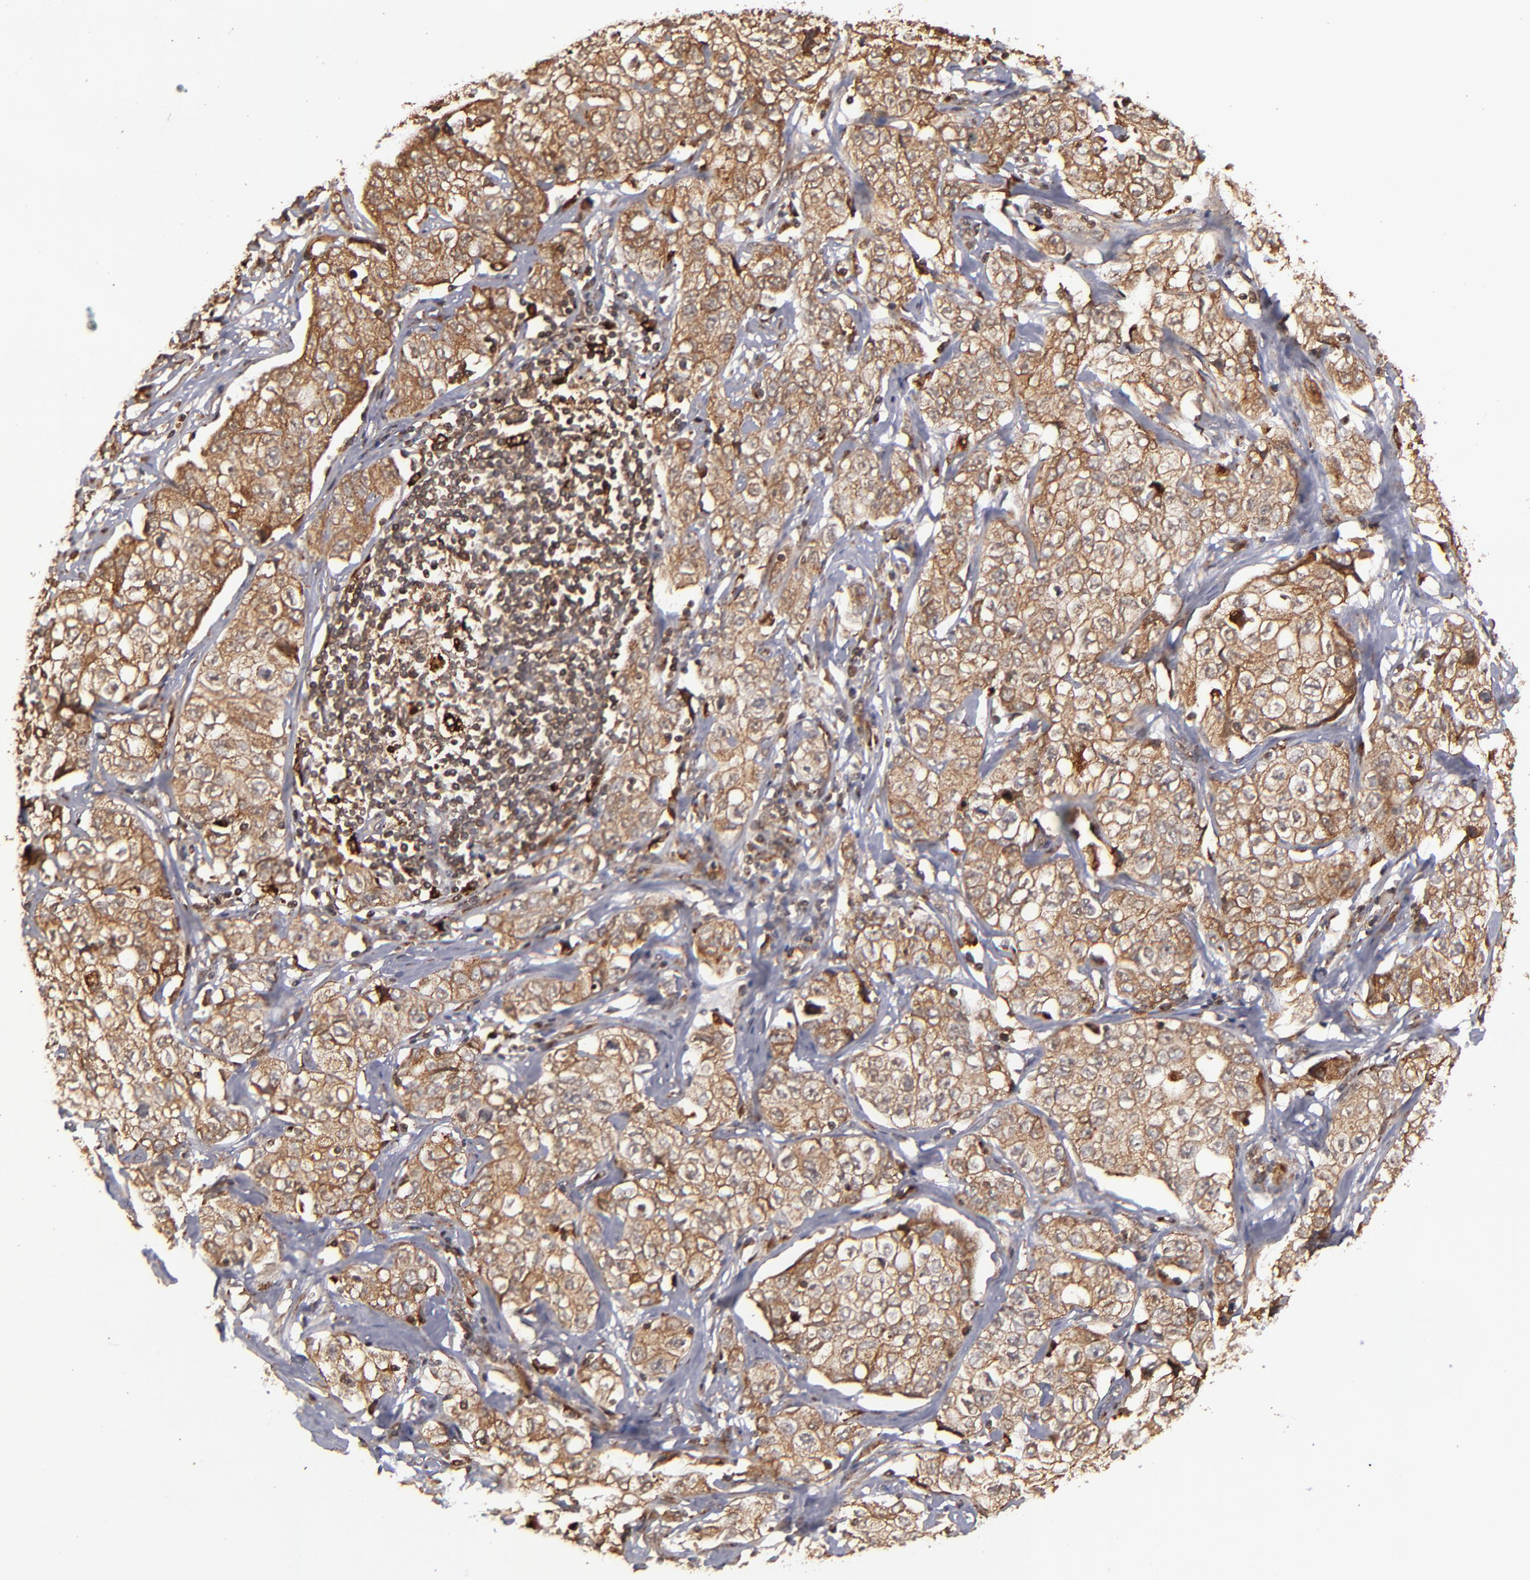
{"staining": {"intensity": "strong", "quantity": ">75%", "location": "cytoplasmic/membranous,nuclear"}, "tissue": "stomach cancer", "cell_type": "Tumor cells", "image_type": "cancer", "snomed": [{"axis": "morphology", "description": "Adenocarcinoma, NOS"}, {"axis": "topography", "description": "Stomach"}], "caption": "Strong cytoplasmic/membranous and nuclear staining is present in approximately >75% of tumor cells in stomach cancer (adenocarcinoma).", "gene": "RGS6", "patient": {"sex": "male", "age": 48}}